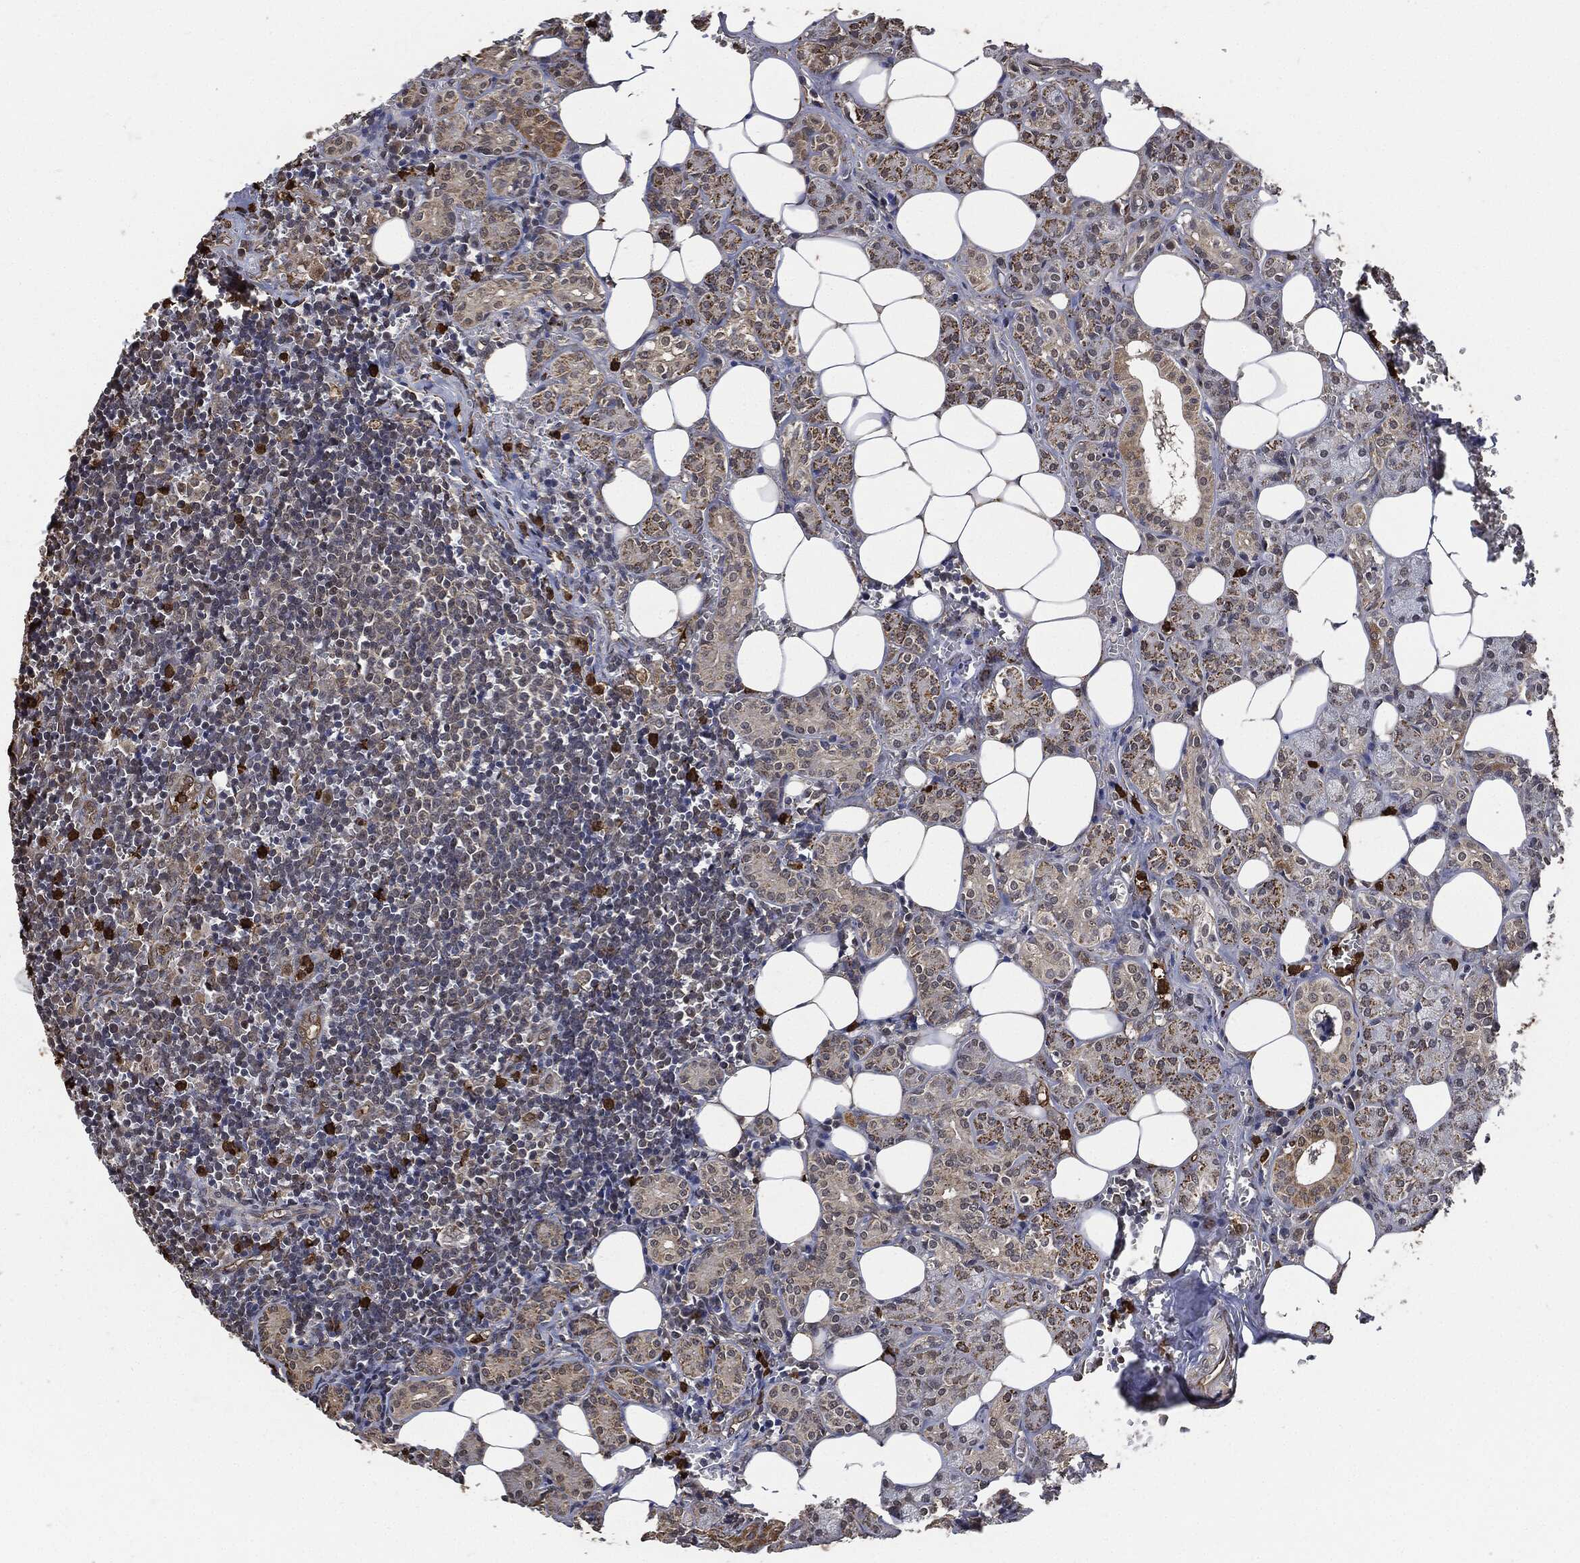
{"staining": {"intensity": "negative", "quantity": "none", "location": "none"}, "tissue": "lymph node", "cell_type": "Germinal center cells", "image_type": "normal", "snomed": [{"axis": "morphology", "description": "Normal tissue, NOS"}, {"axis": "topography", "description": "Lymph node"}, {"axis": "topography", "description": "Salivary gland"}], "caption": "Immunohistochemical staining of unremarkable human lymph node reveals no significant positivity in germinal center cells.", "gene": "S100A9", "patient": {"sex": "male", "age": 78}}